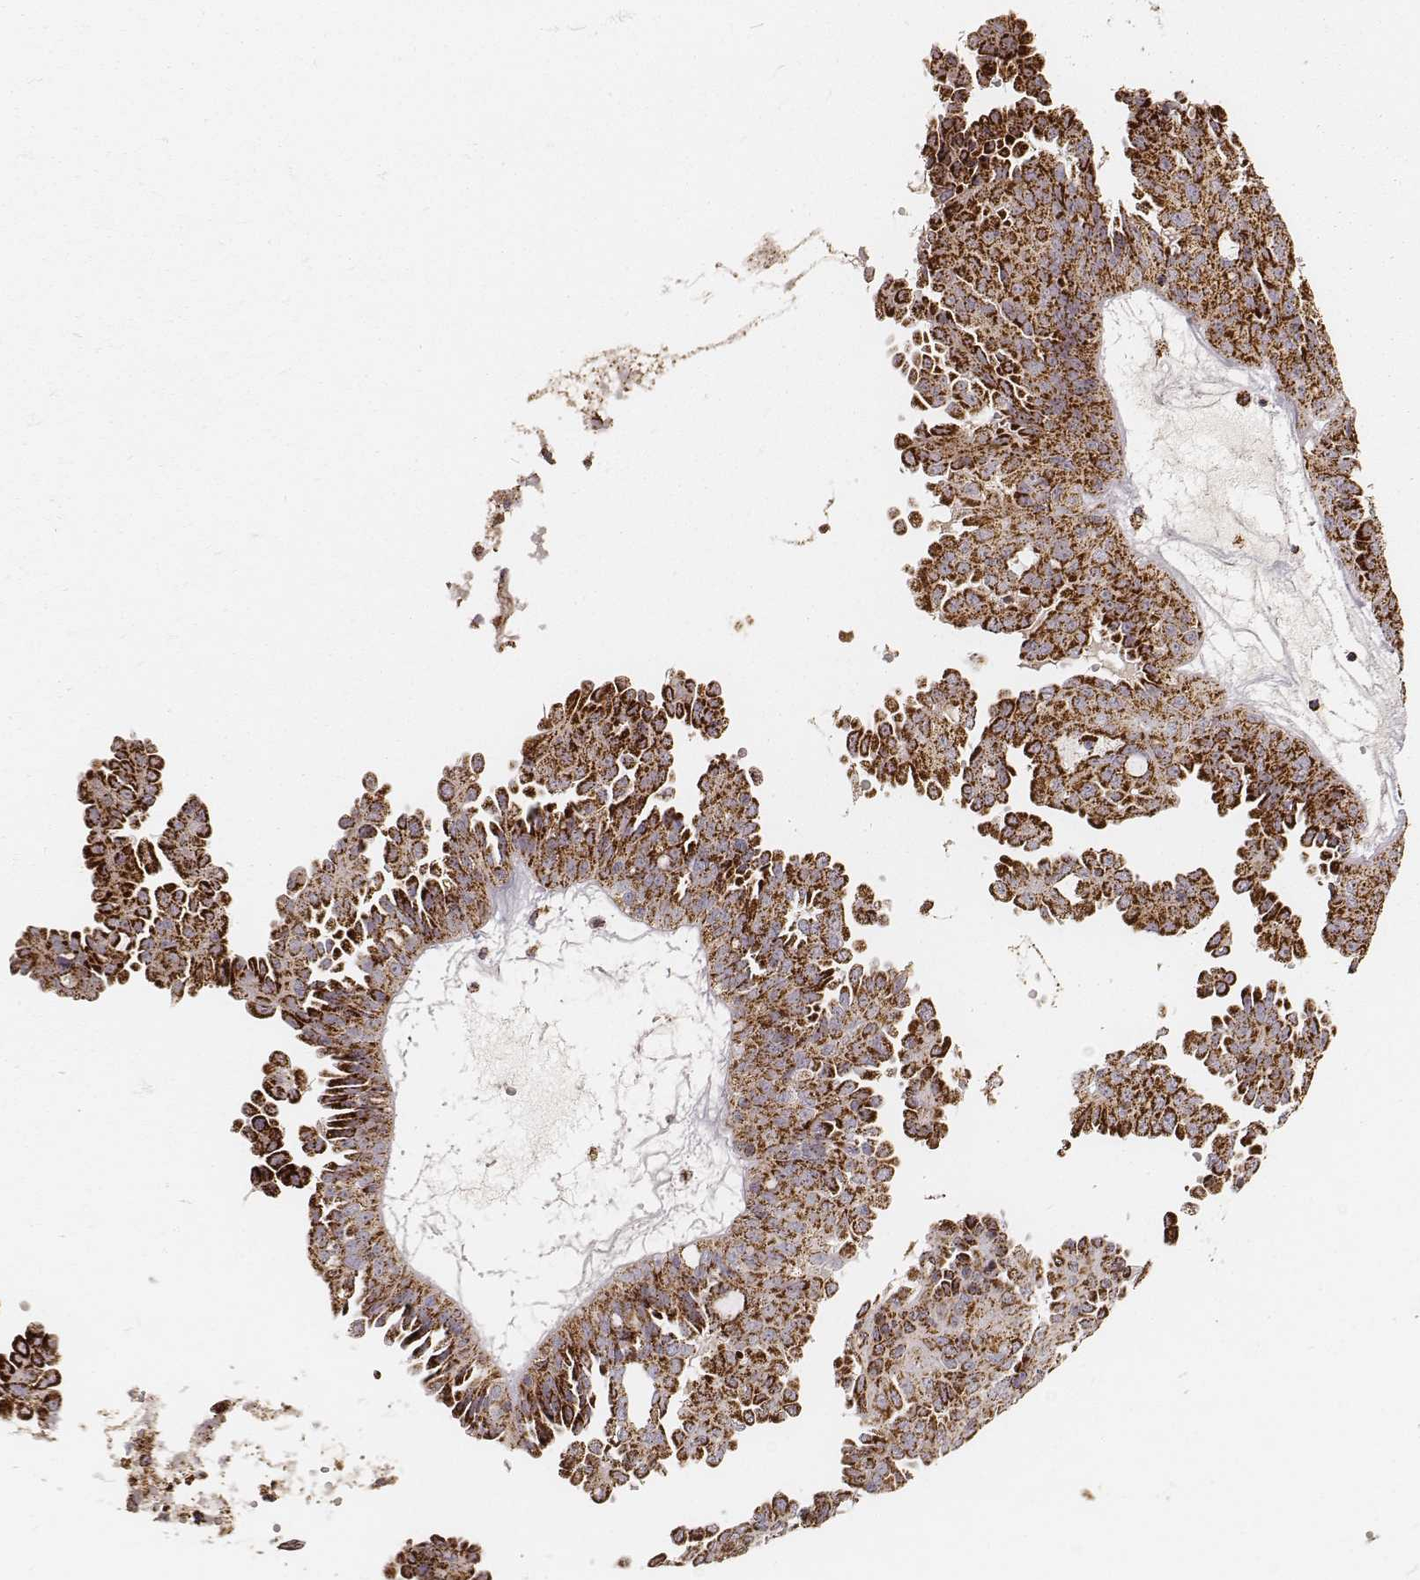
{"staining": {"intensity": "strong", "quantity": ">75%", "location": "cytoplasmic/membranous"}, "tissue": "ovarian cancer", "cell_type": "Tumor cells", "image_type": "cancer", "snomed": [{"axis": "morphology", "description": "Cystadenocarcinoma, serous, NOS"}, {"axis": "topography", "description": "Ovary"}], "caption": "Strong cytoplasmic/membranous protein staining is present in about >75% of tumor cells in serous cystadenocarcinoma (ovarian). (DAB (3,3'-diaminobenzidine) IHC with brightfield microscopy, high magnification).", "gene": "CS", "patient": {"sex": "female", "age": 71}}